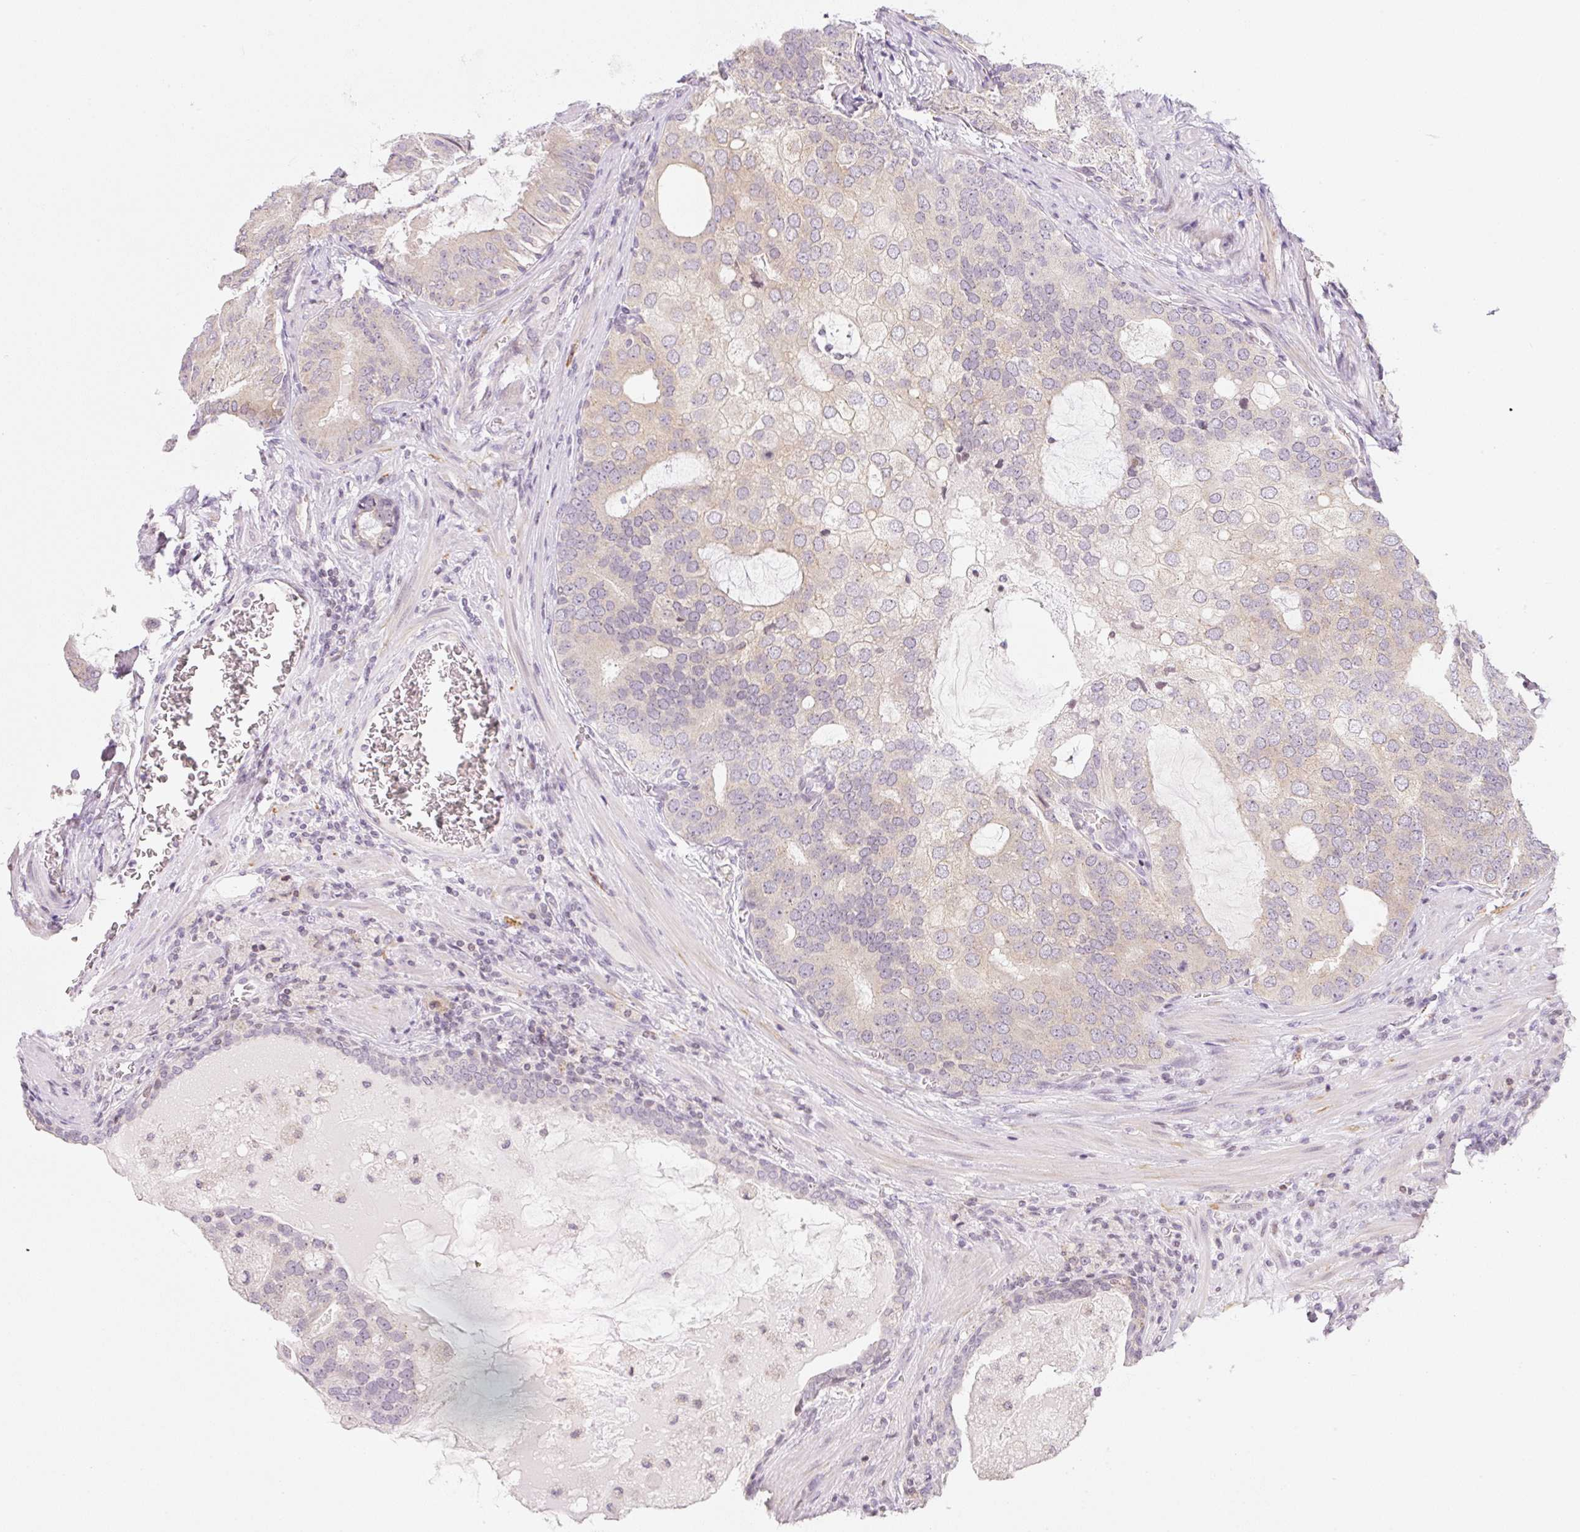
{"staining": {"intensity": "weak", "quantity": "<25%", "location": "cytoplasmic/membranous"}, "tissue": "prostate cancer", "cell_type": "Tumor cells", "image_type": "cancer", "snomed": [{"axis": "morphology", "description": "Adenocarcinoma, High grade"}, {"axis": "topography", "description": "Prostate"}], "caption": "High power microscopy photomicrograph of an immunohistochemistry (IHC) image of prostate cancer, revealing no significant positivity in tumor cells.", "gene": "CASKIN1", "patient": {"sex": "male", "age": 55}}